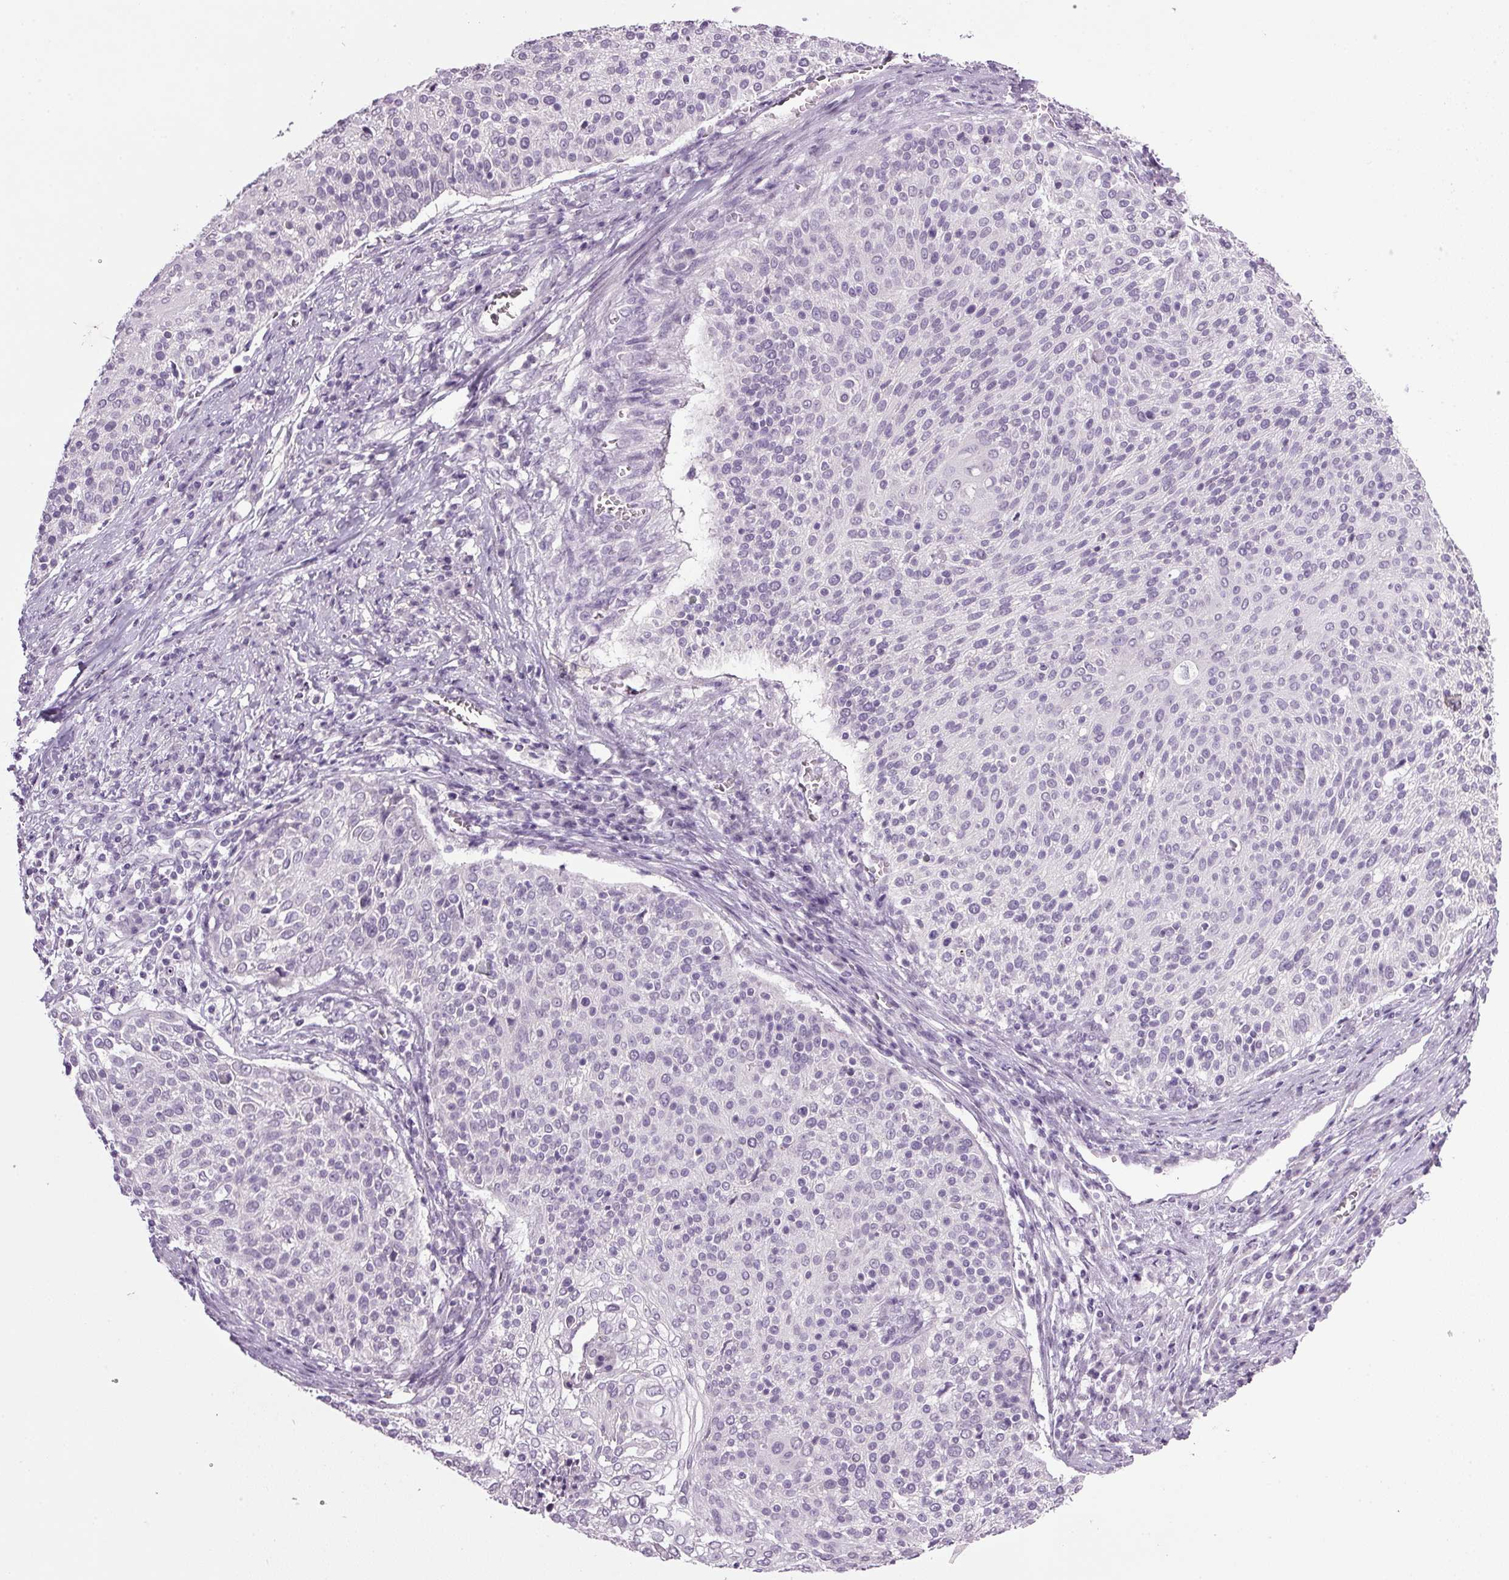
{"staining": {"intensity": "negative", "quantity": "none", "location": "none"}, "tissue": "cervical cancer", "cell_type": "Tumor cells", "image_type": "cancer", "snomed": [{"axis": "morphology", "description": "Squamous cell carcinoma, NOS"}, {"axis": "topography", "description": "Cervix"}], "caption": "Micrograph shows no protein expression in tumor cells of cervical squamous cell carcinoma tissue. (DAB (3,3'-diaminobenzidine) immunohistochemistry with hematoxylin counter stain).", "gene": "PPP1R1A", "patient": {"sex": "female", "age": 31}}